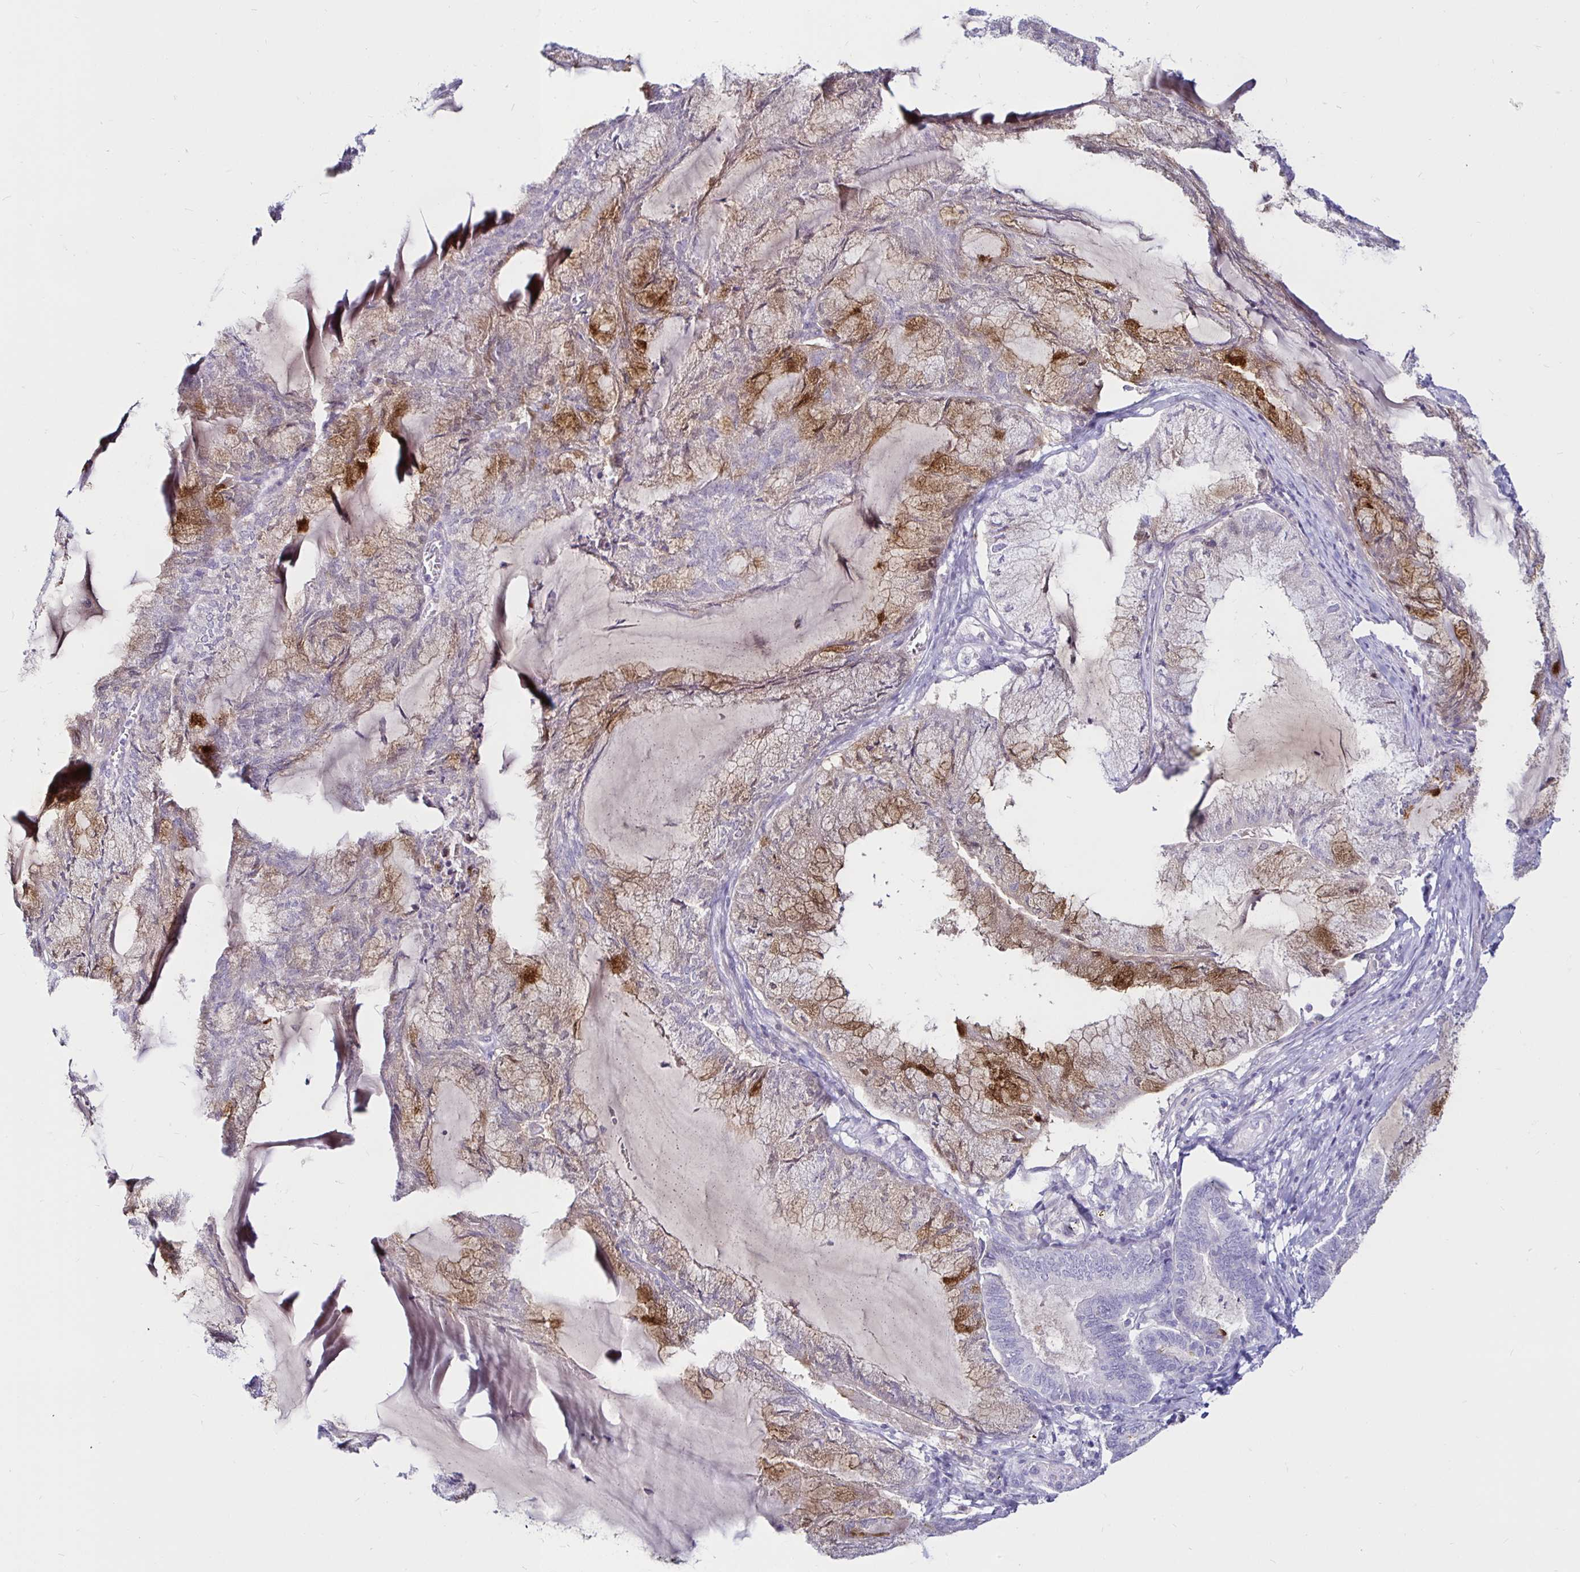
{"staining": {"intensity": "moderate", "quantity": "25%-75%", "location": "cytoplasmic/membranous"}, "tissue": "endometrial cancer", "cell_type": "Tumor cells", "image_type": "cancer", "snomed": [{"axis": "morphology", "description": "Carcinoma, NOS"}, {"axis": "topography", "description": "Endometrium"}], "caption": "This is an image of immunohistochemistry (IHC) staining of endometrial carcinoma, which shows moderate expression in the cytoplasmic/membranous of tumor cells.", "gene": "TIMP1", "patient": {"sex": "female", "age": 62}}